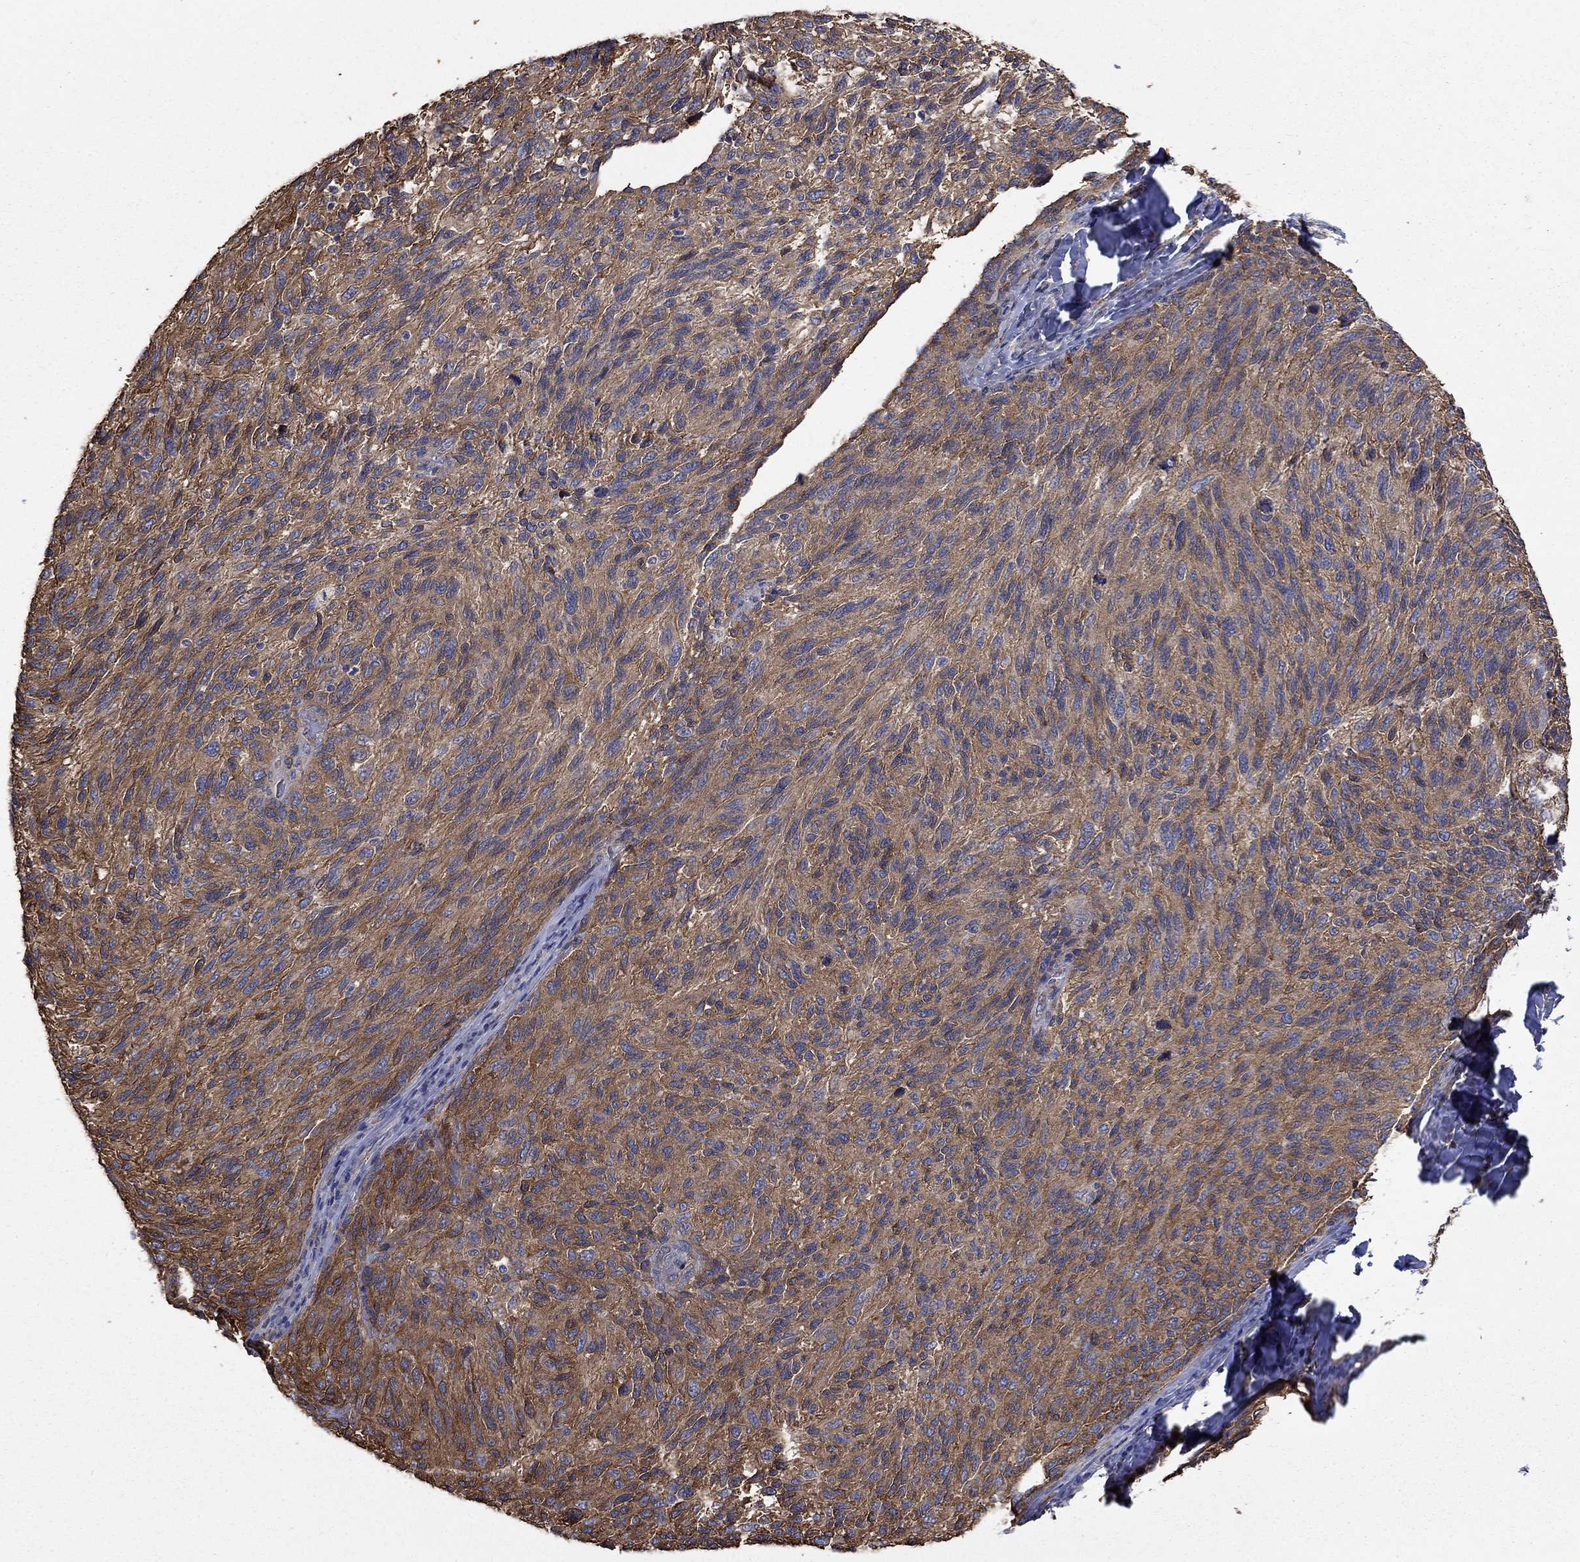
{"staining": {"intensity": "strong", "quantity": "25%-75%", "location": "cytoplasmic/membranous"}, "tissue": "melanoma", "cell_type": "Tumor cells", "image_type": "cancer", "snomed": [{"axis": "morphology", "description": "Malignant melanoma, NOS"}, {"axis": "topography", "description": "Skin"}], "caption": "This is a micrograph of immunohistochemistry staining of malignant melanoma, which shows strong staining in the cytoplasmic/membranous of tumor cells.", "gene": "DPYSL2", "patient": {"sex": "female", "age": 73}}